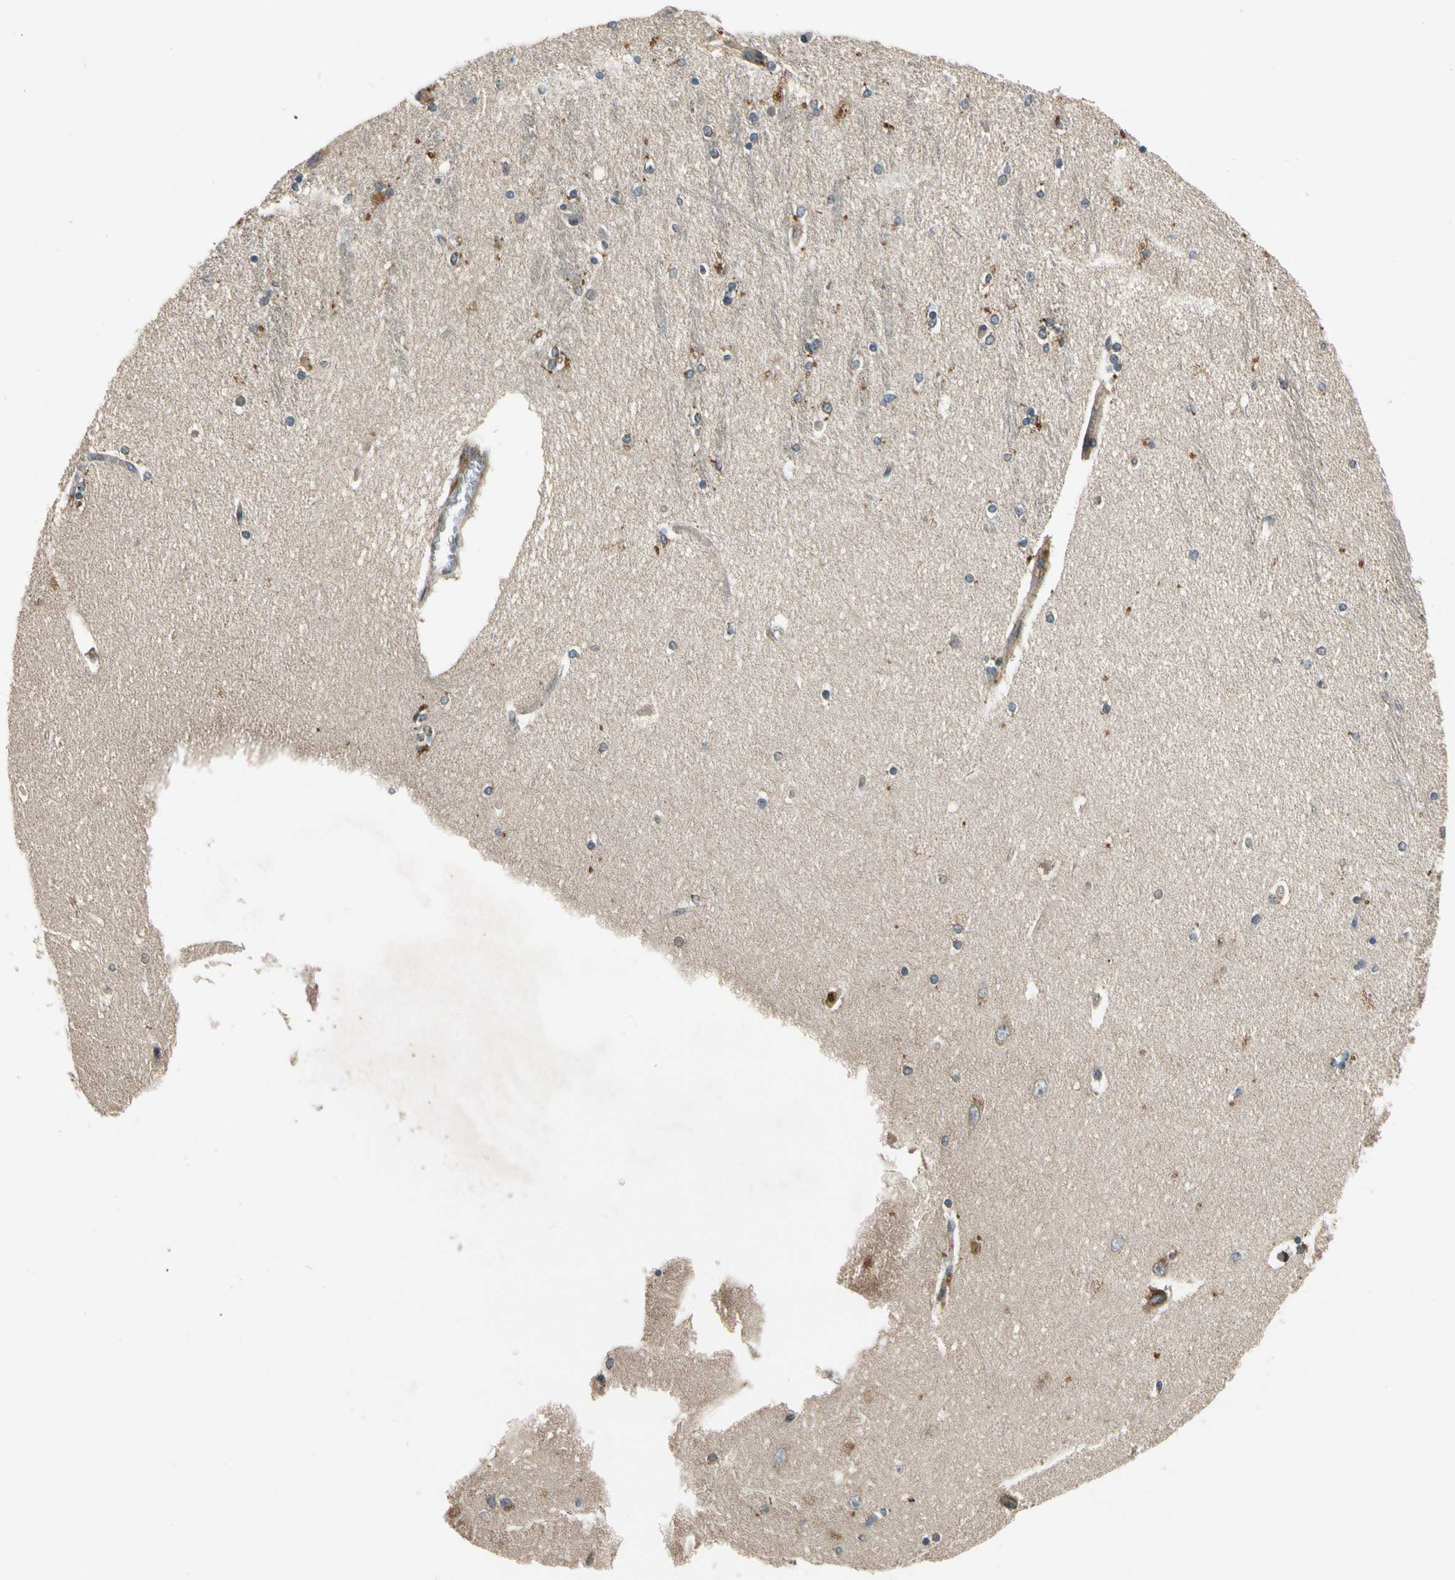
{"staining": {"intensity": "moderate", "quantity": "<25%", "location": "cytoplasmic/membranous"}, "tissue": "hippocampus", "cell_type": "Glial cells", "image_type": "normal", "snomed": [{"axis": "morphology", "description": "Normal tissue, NOS"}, {"axis": "topography", "description": "Hippocampus"}], "caption": "Immunohistochemical staining of normal human hippocampus shows <25% levels of moderate cytoplasmic/membranous protein expression in about <25% of glial cells. (DAB = brown stain, brightfield microscopy at high magnification).", "gene": "MST1R", "patient": {"sex": "female", "age": 54}}